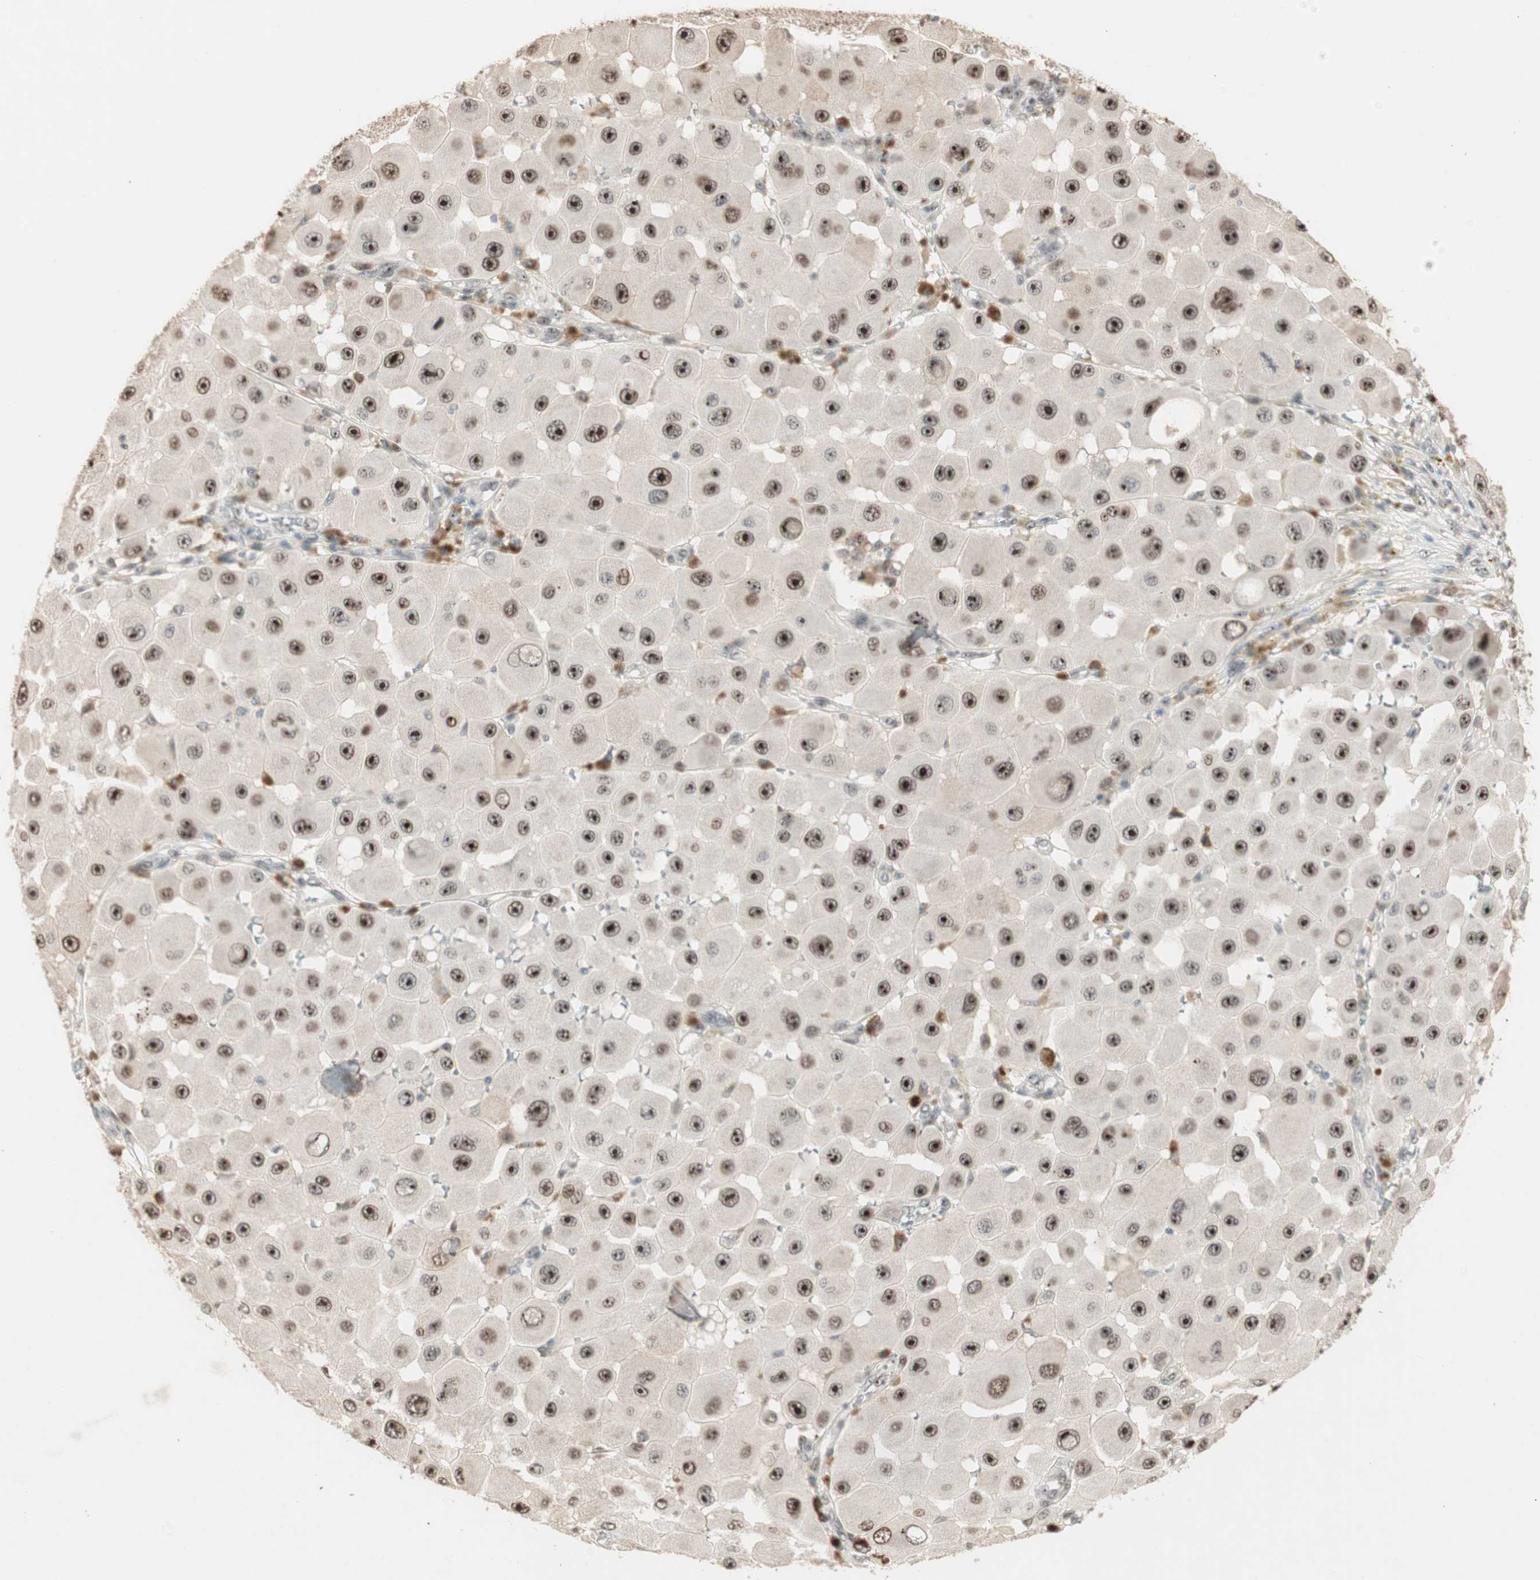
{"staining": {"intensity": "strong", "quantity": ">75%", "location": "nuclear"}, "tissue": "melanoma", "cell_type": "Tumor cells", "image_type": "cancer", "snomed": [{"axis": "morphology", "description": "Malignant melanoma, NOS"}, {"axis": "topography", "description": "Skin"}], "caption": "Approximately >75% of tumor cells in melanoma exhibit strong nuclear protein staining as visualized by brown immunohistochemical staining.", "gene": "ETV4", "patient": {"sex": "female", "age": 81}}